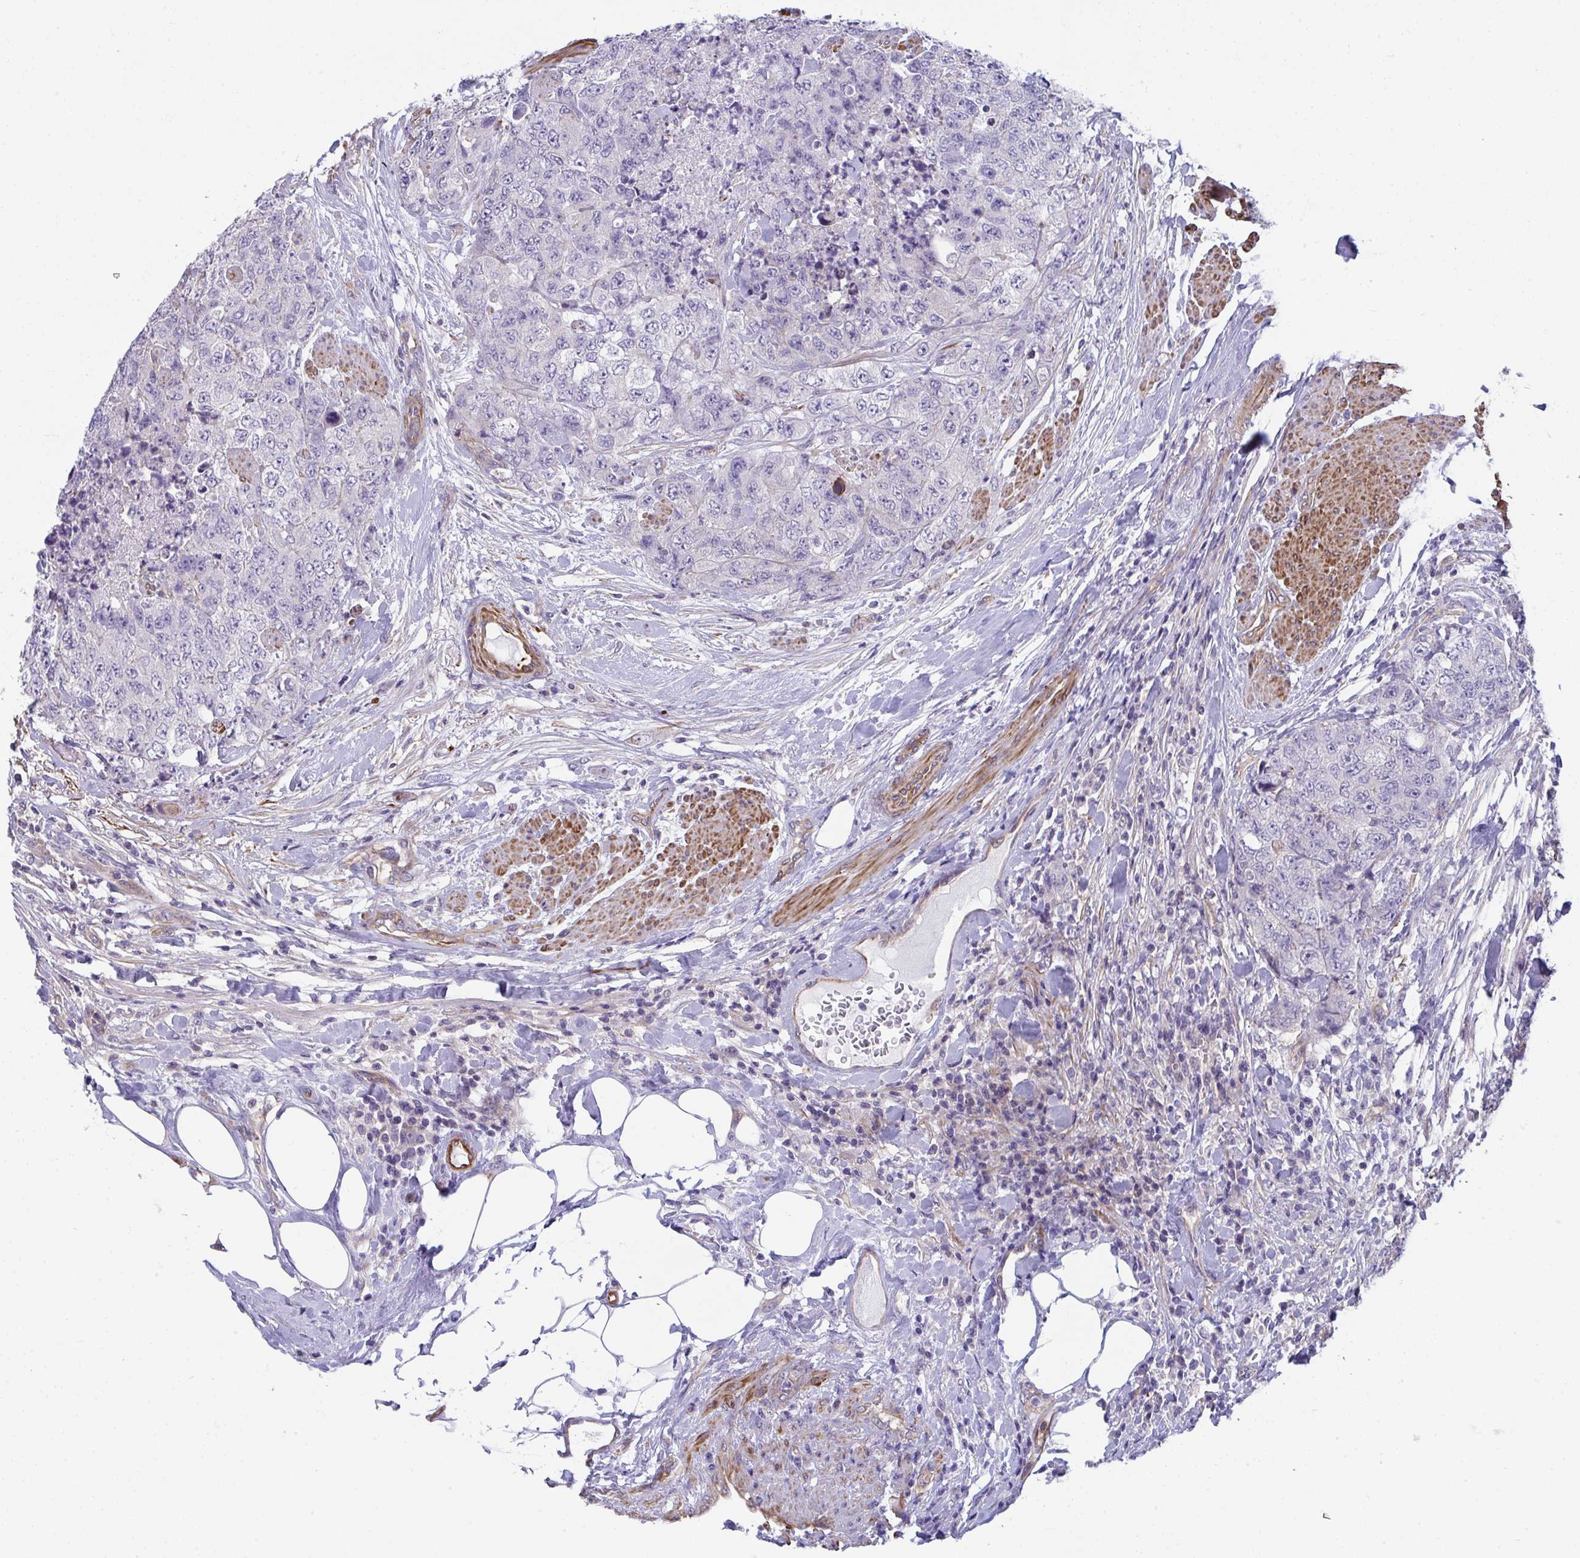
{"staining": {"intensity": "negative", "quantity": "none", "location": "none"}, "tissue": "urothelial cancer", "cell_type": "Tumor cells", "image_type": "cancer", "snomed": [{"axis": "morphology", "description": "Urothelial carcinoma, High grade"}, {"axis": "topography", "description": "Urinary bladder"}], "caption": "This is an immunohistochemistry (IHC) image of human urothelial cancer. There is no expression in tumor cells.", "gene": "MYL12A", "patient": {"sex": "female", "age": 78}}